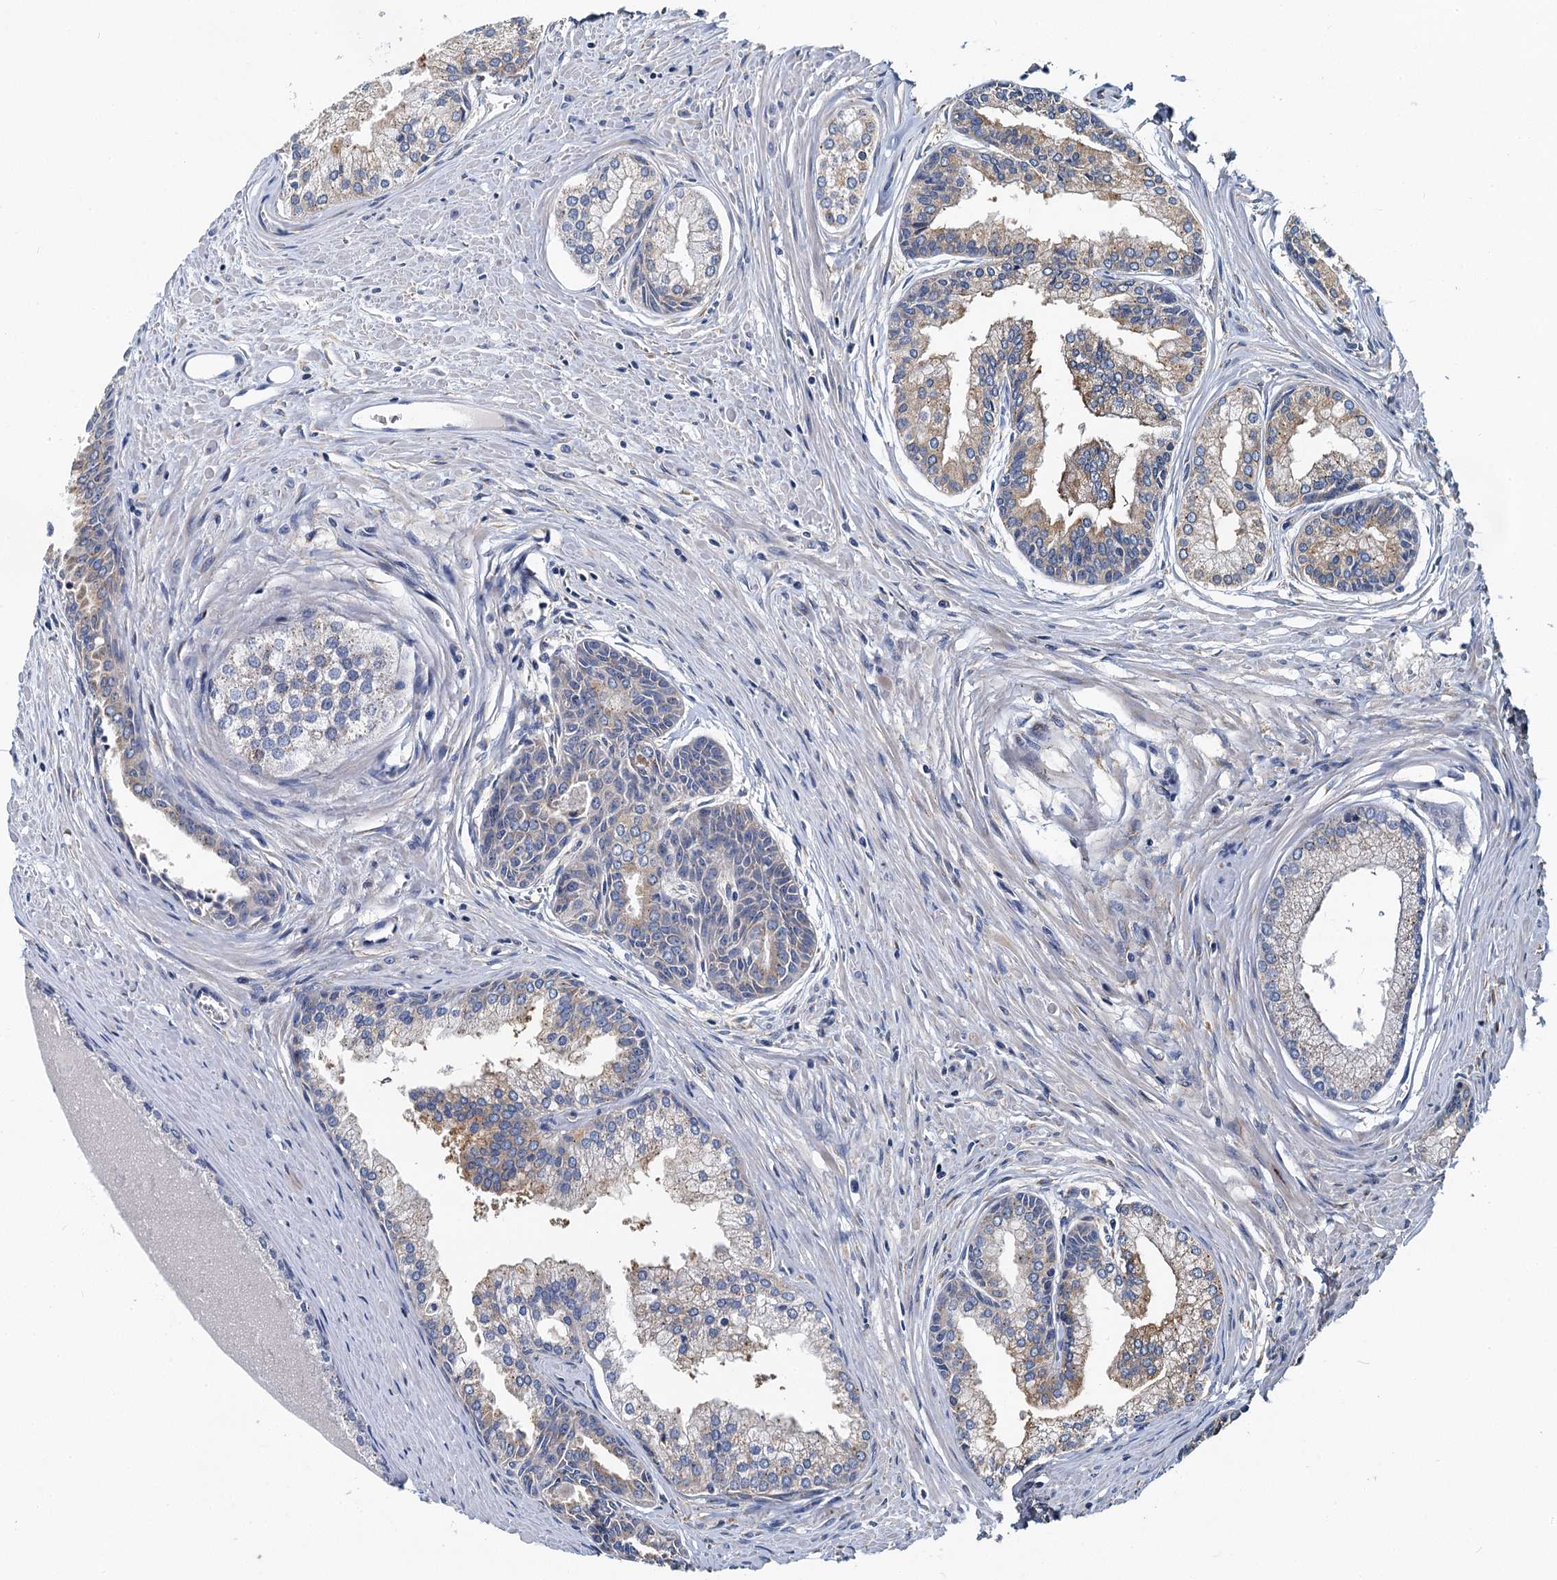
{"staining": {"intensity": "weak", "quantity": "25%-75%", "location": "cytoplasmic/membranous"}, "tissue": "prostate cancer", "cell_type": "Tumor cells", "image_type": "cancer", "snomed": [{"axis": "morphology", "description": "Adenocarcinoma, High grade"}, {"axis": "topography", "description": "Prostate"}], "caption": "DAB (3,3'-diaminobenzidine) immunohistochemical staining of human prostate adenocarcinoma (high-grade) exhibits weak cytoplasmic/membranous protein positivity in approximately 25%-75% of tumor cells.", "gene": "NKAPD1", "patient": {"sex": "male", "age": 68}}